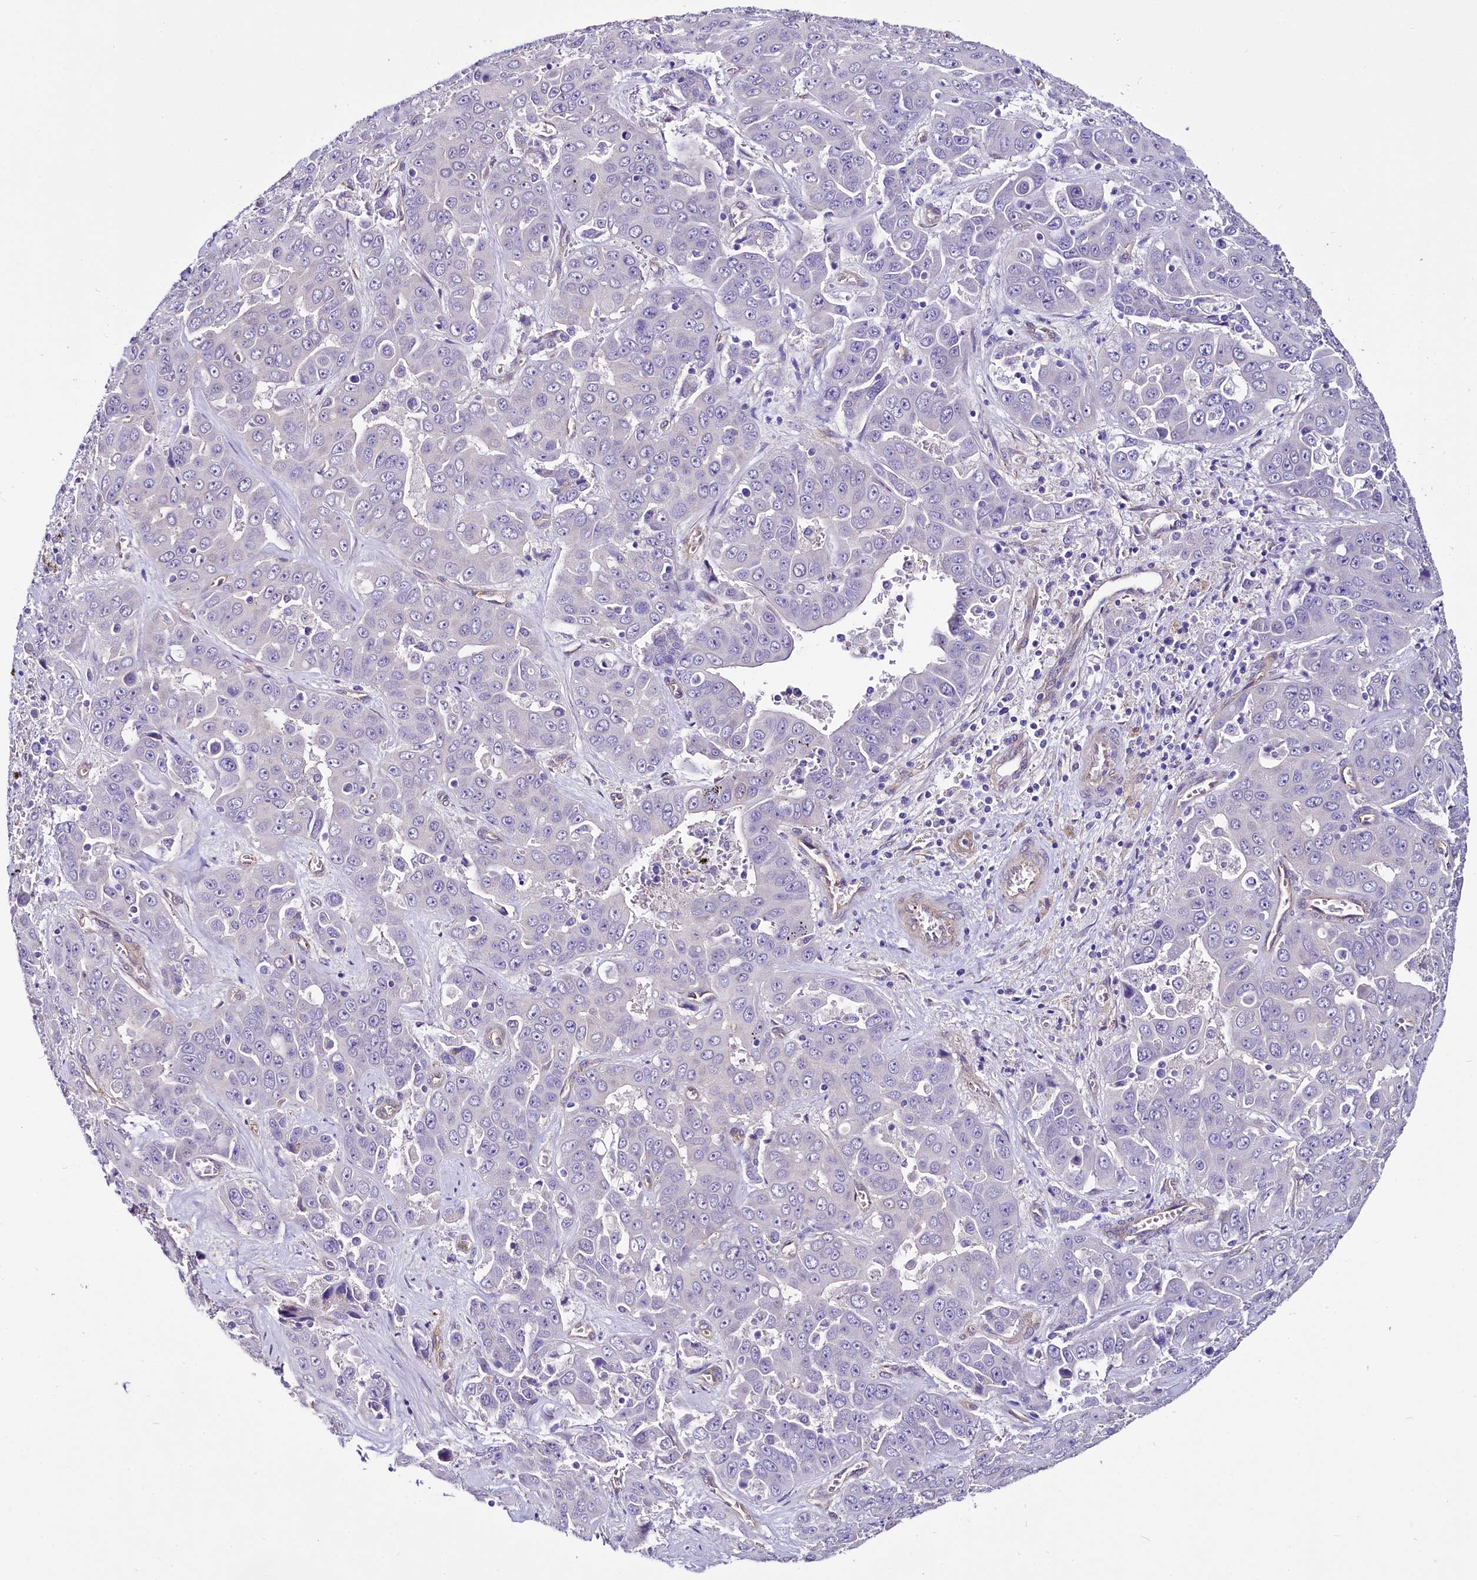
{"staining": {"intensity": "negative", "quantity": "none", "location": "none"}, "tissue": "liver cancer", "cell_type": "Tumor cells", "image_type": "cancer", "snomed": [{"axis": "morphology", "description": "Cholangiocarcinoma"}, {"axis": "topography", "description": "Liver"}], "caption": "Tumor cells show no significant protein expression in liver cancer.", "gene": "STXBP1", "patient": {"sex": "female", "age": 52}}